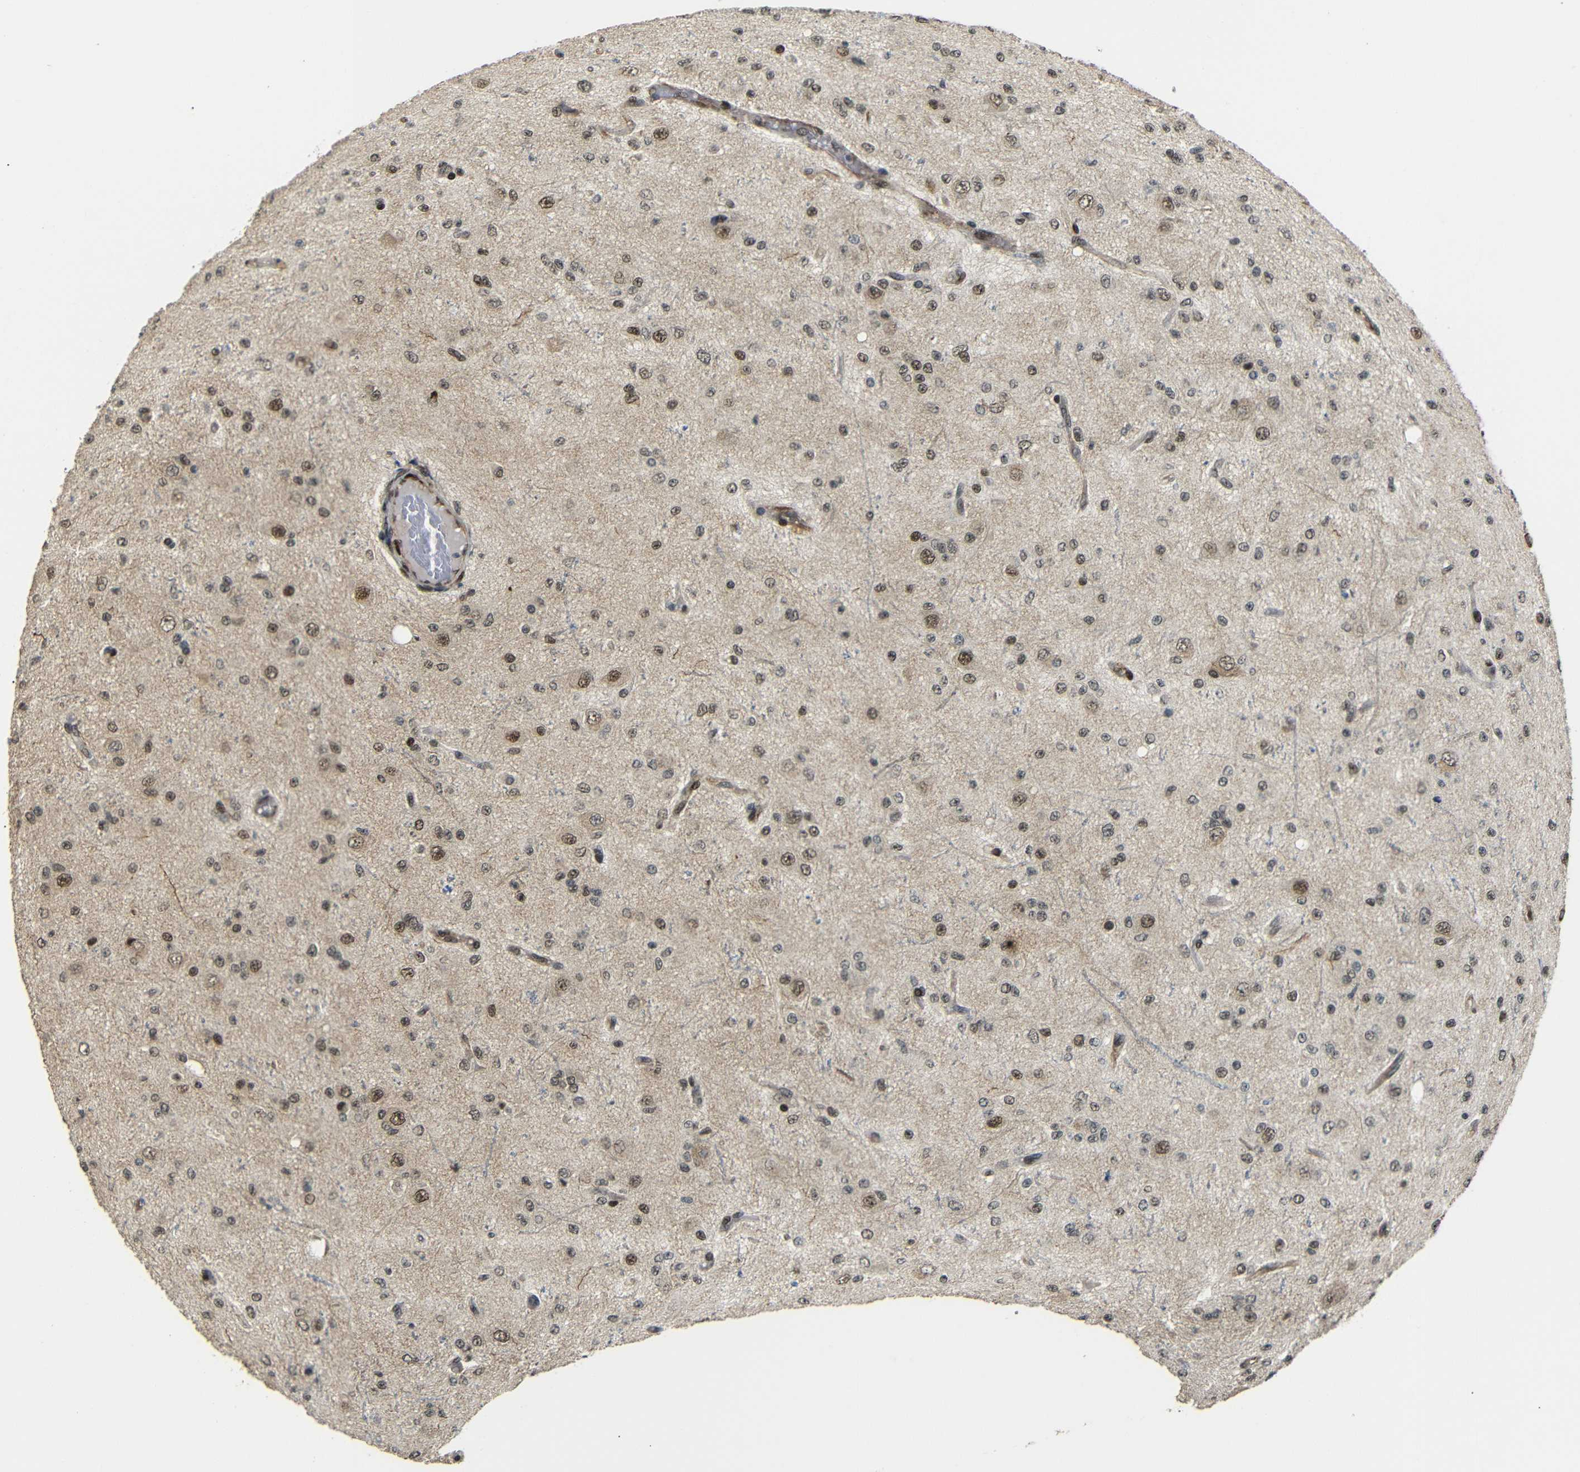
{"staining": {"intensity": "moderate", "quantity": ">75%", "location": "nuclear"}, "tissue": "glioma", "cell_type": "Tumor cells", "image_type": "cancer", "snomed": [{"axis": "morphology", "description": "Glioma, malignant, High grade"}, {"axis": "topography", "description": "pancreas cauda"}], "caption": "A brown stain labels moderate nuclear staining of a protein in glioma tumor cells.", "gene": "TBX2", "patient": {"sex": "male", "age": 60}}